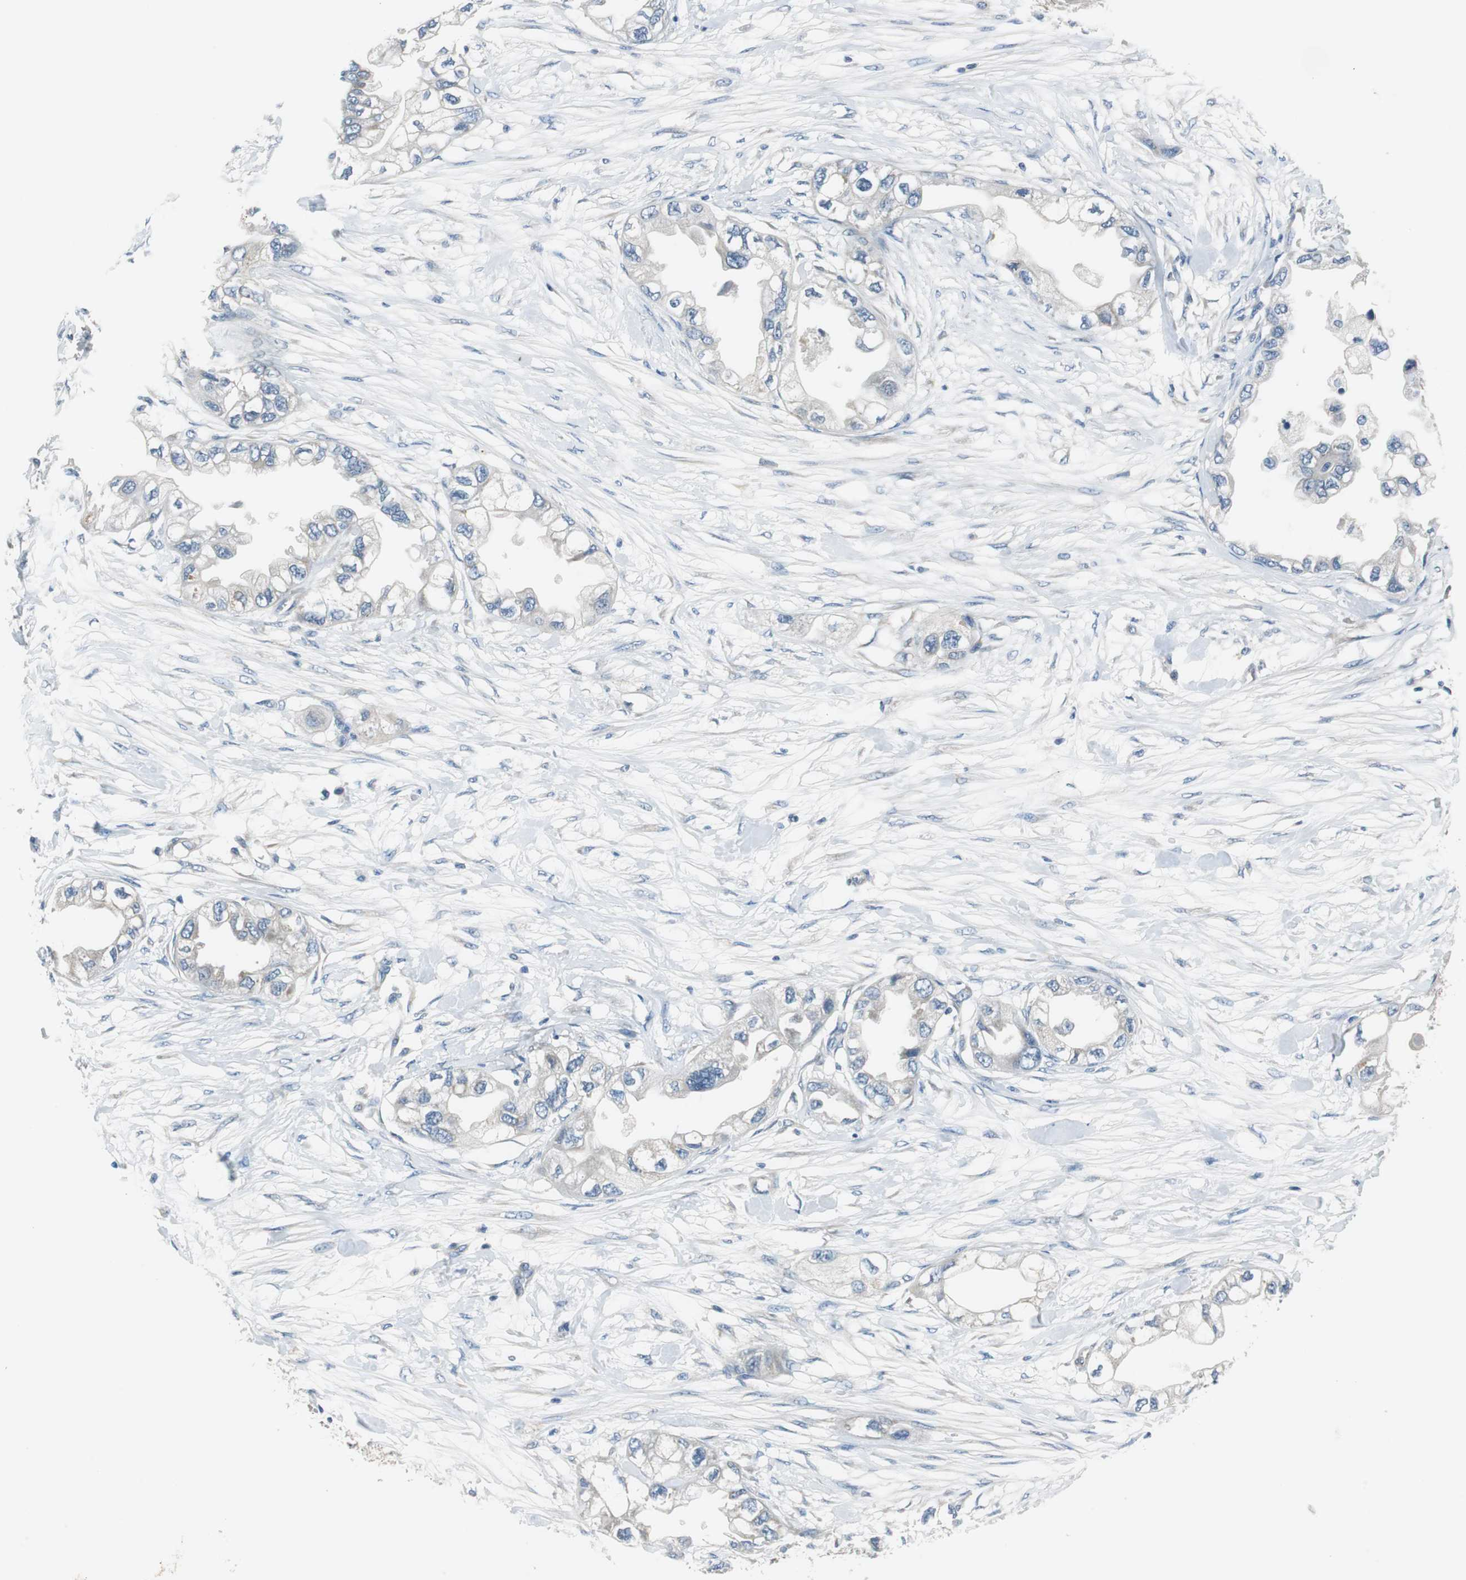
{"staining": {"intensity": "negative", "quantity": "none", "location": "none"}, "tissue": "endometrial cancer", "cell_type": "Tumor cells", "image_type": "cancer", "snomed": [{"axis": "morphology", "description": "Adenocarcinoma, NOS"}, {"axis": "topography", "description": "Endometrium"}], "caption": "IHC of human endometrial adenocarcinoma exhibits no staining in tumor cells.", "gene": "FADS2", "patient": {"sex": "female", "age": 67}}